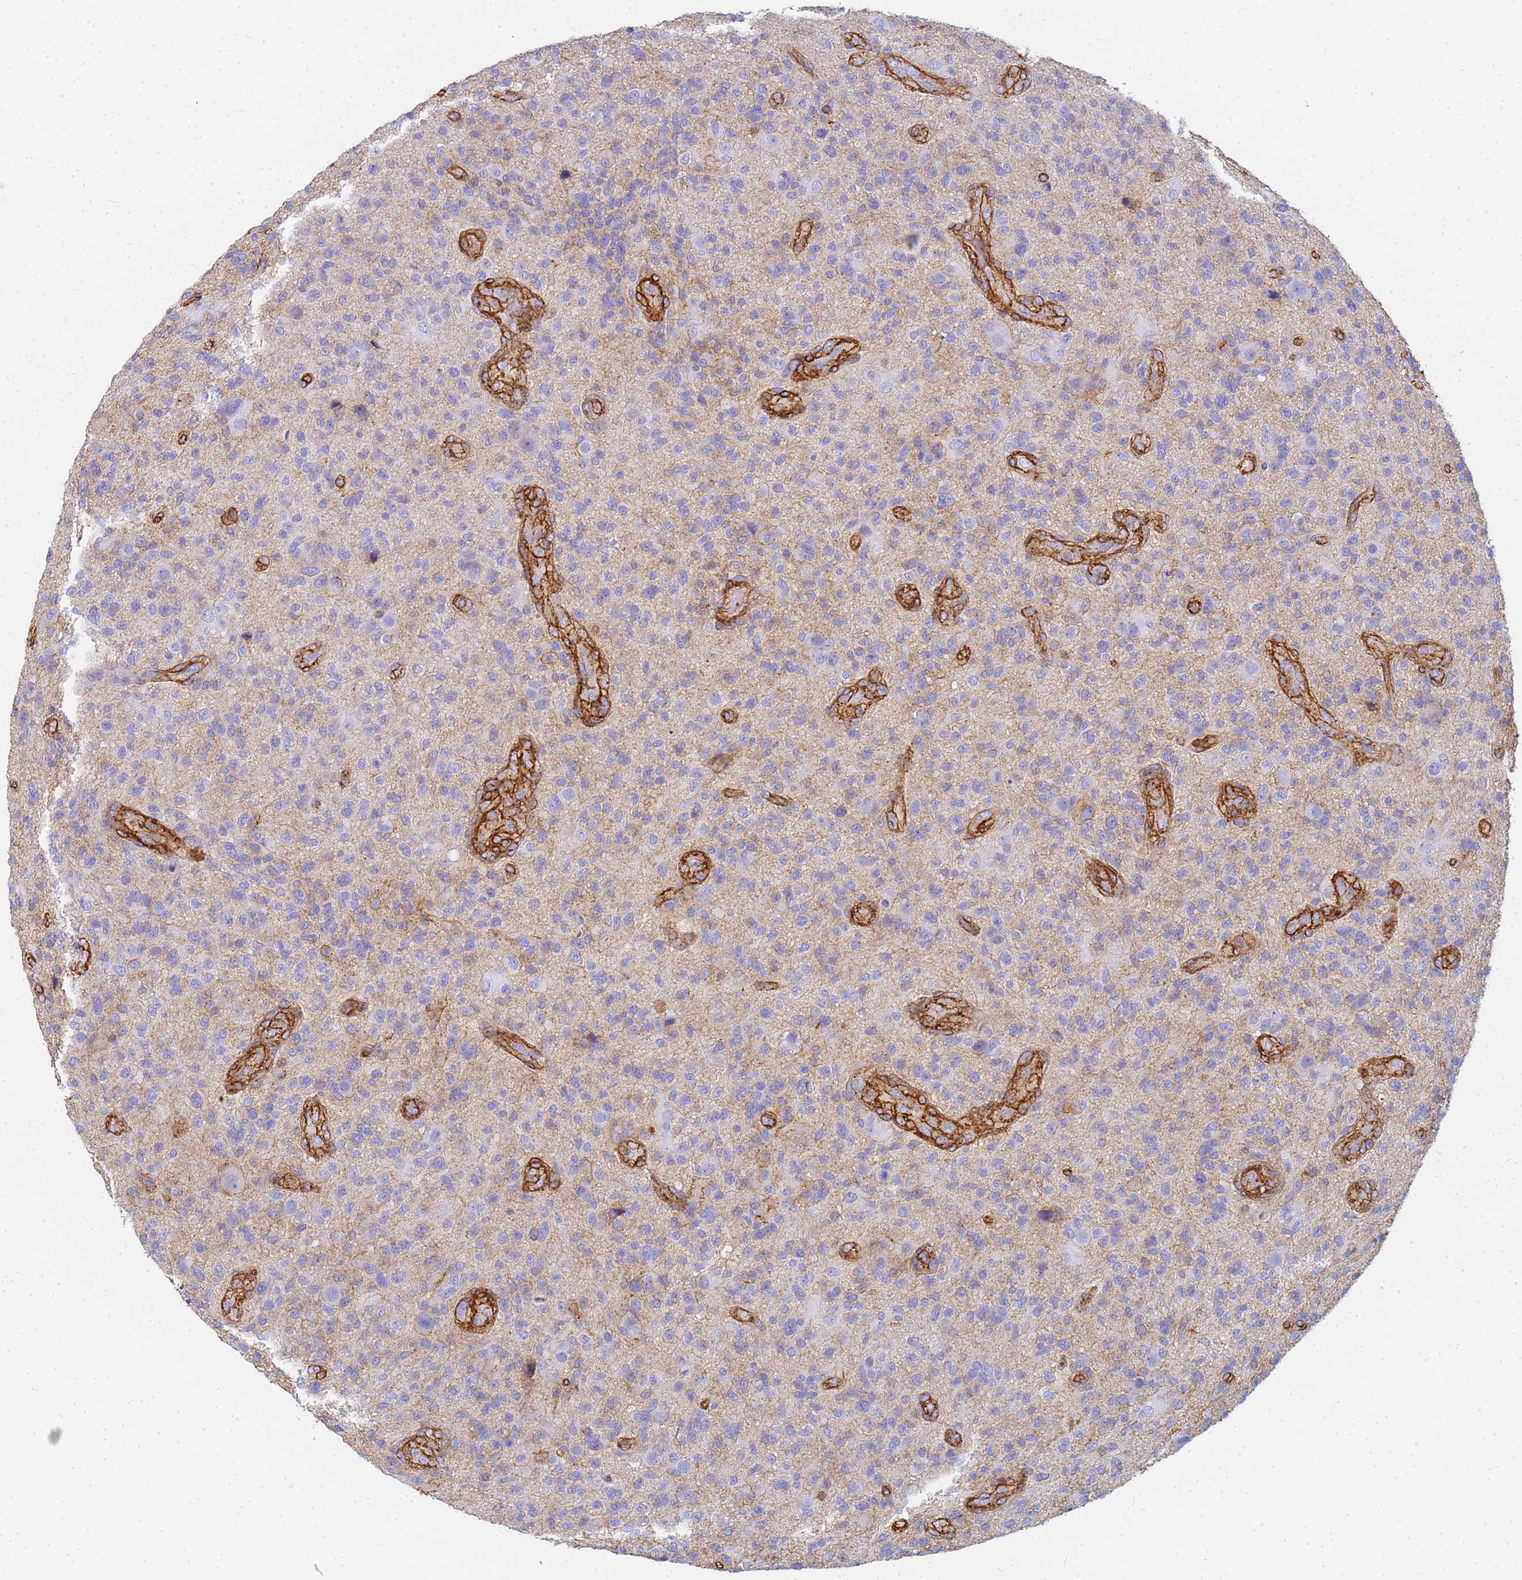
{"staining": {"intensity": "negative", "quantity": "none", "location": "none"}, "tissue": "glioma", "cell_type": "Tumor cells", "image_type": "cancer", "snomed": [{"axis": "morphology", "description": "Glioma, malignant, High grade"}, {"axis": "topography", "description": "Brain"}], "caption": "IHC histopathology image of neoplastic tissue: malignant high-grade glioma stained with DAB exhibits no significant protein positivity in tumor cells.", "gene": "TPM1", "patient": {"sex": "male", "age": 47}}